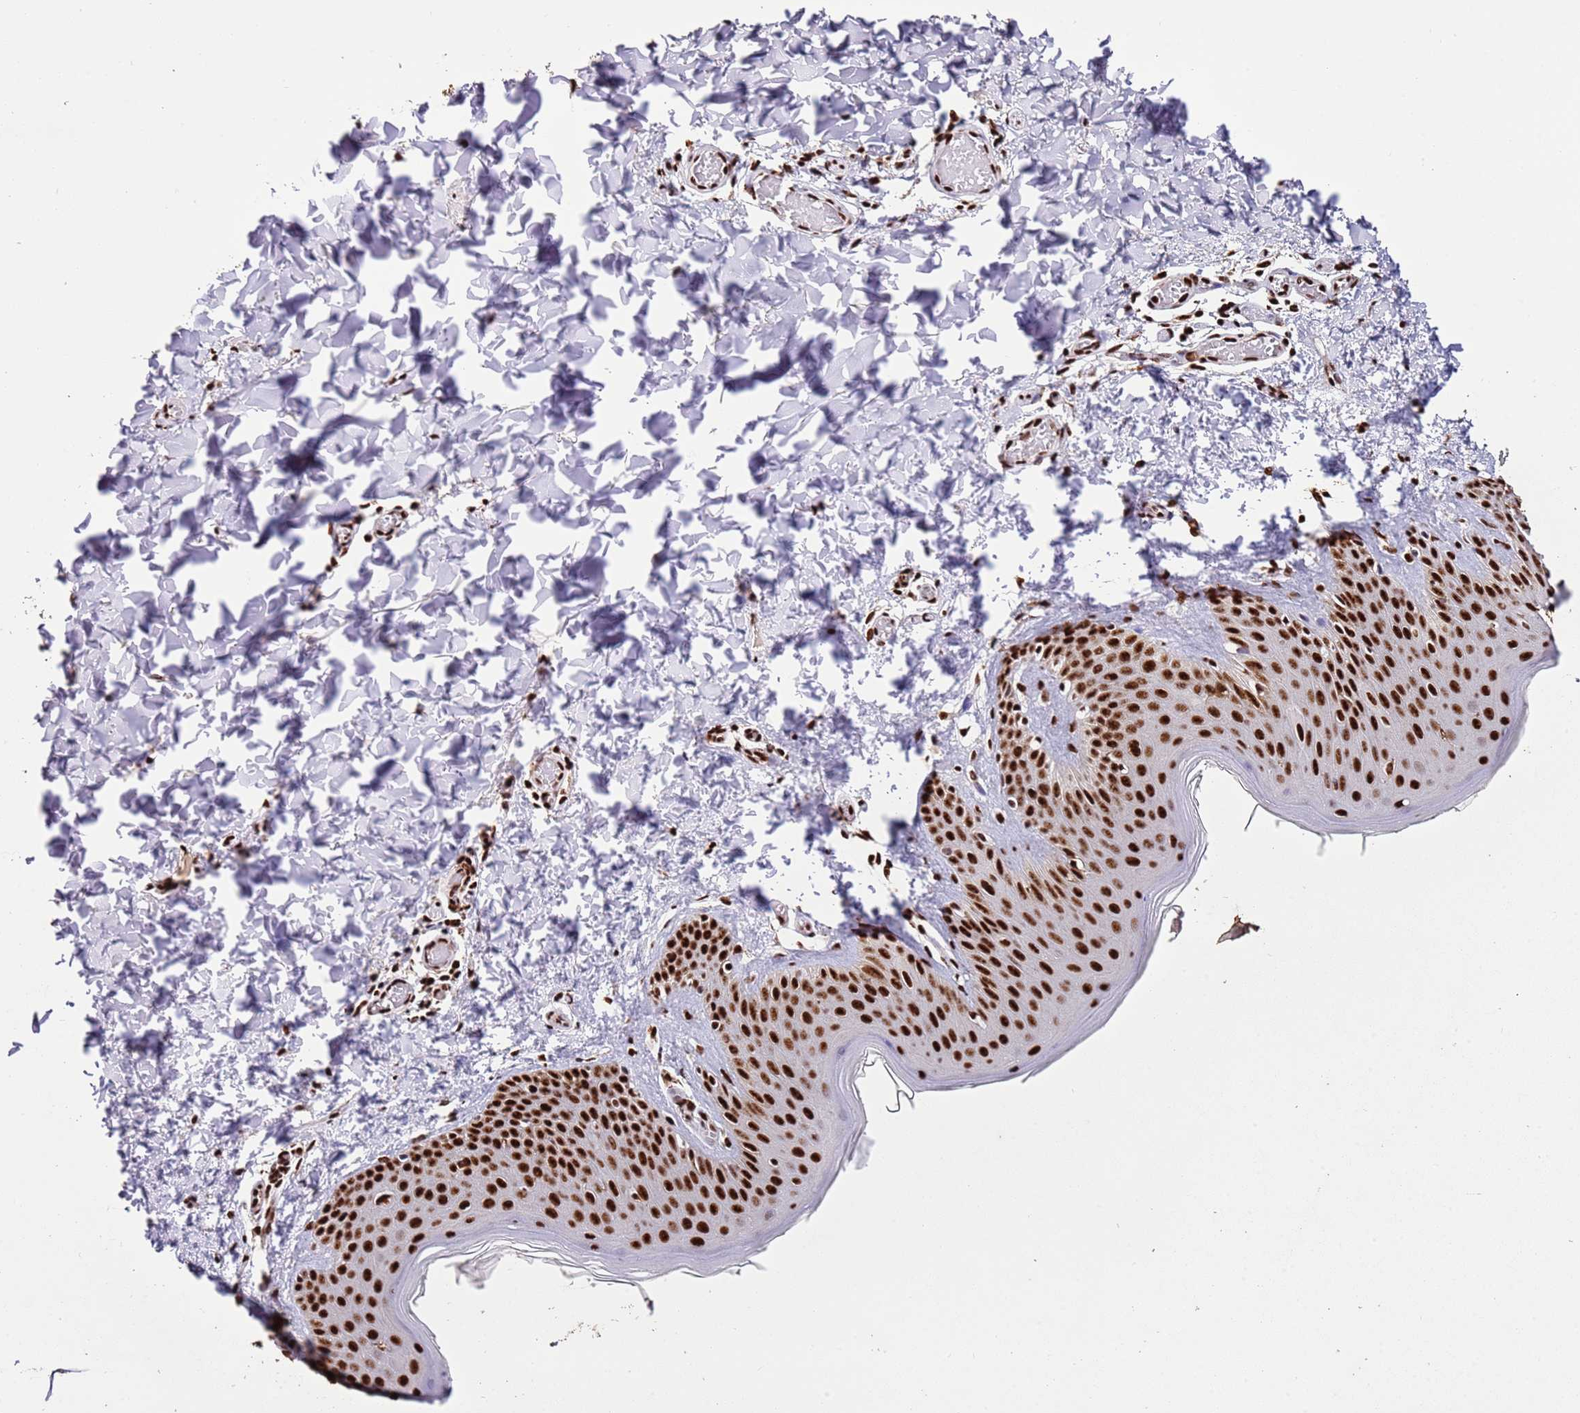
{"staining": {"intensity": "strong", "quantity": ">75%", "location": "nuclear"}, "tissue": "skin", "cell_type": "Fibroblasts", "image_type": "normal", "snomed": [{"axis": "morphology", "description": "Normal tissue, NOS"}, {"axis": "topography", "description": "Skin"}], "caption": "IHC of benign skin shows high levels of strong nuclear expression in approximately >75% of fibroblasts.", "gene": "C6orf226", "patient": {"sex": "male", "age": 36}}